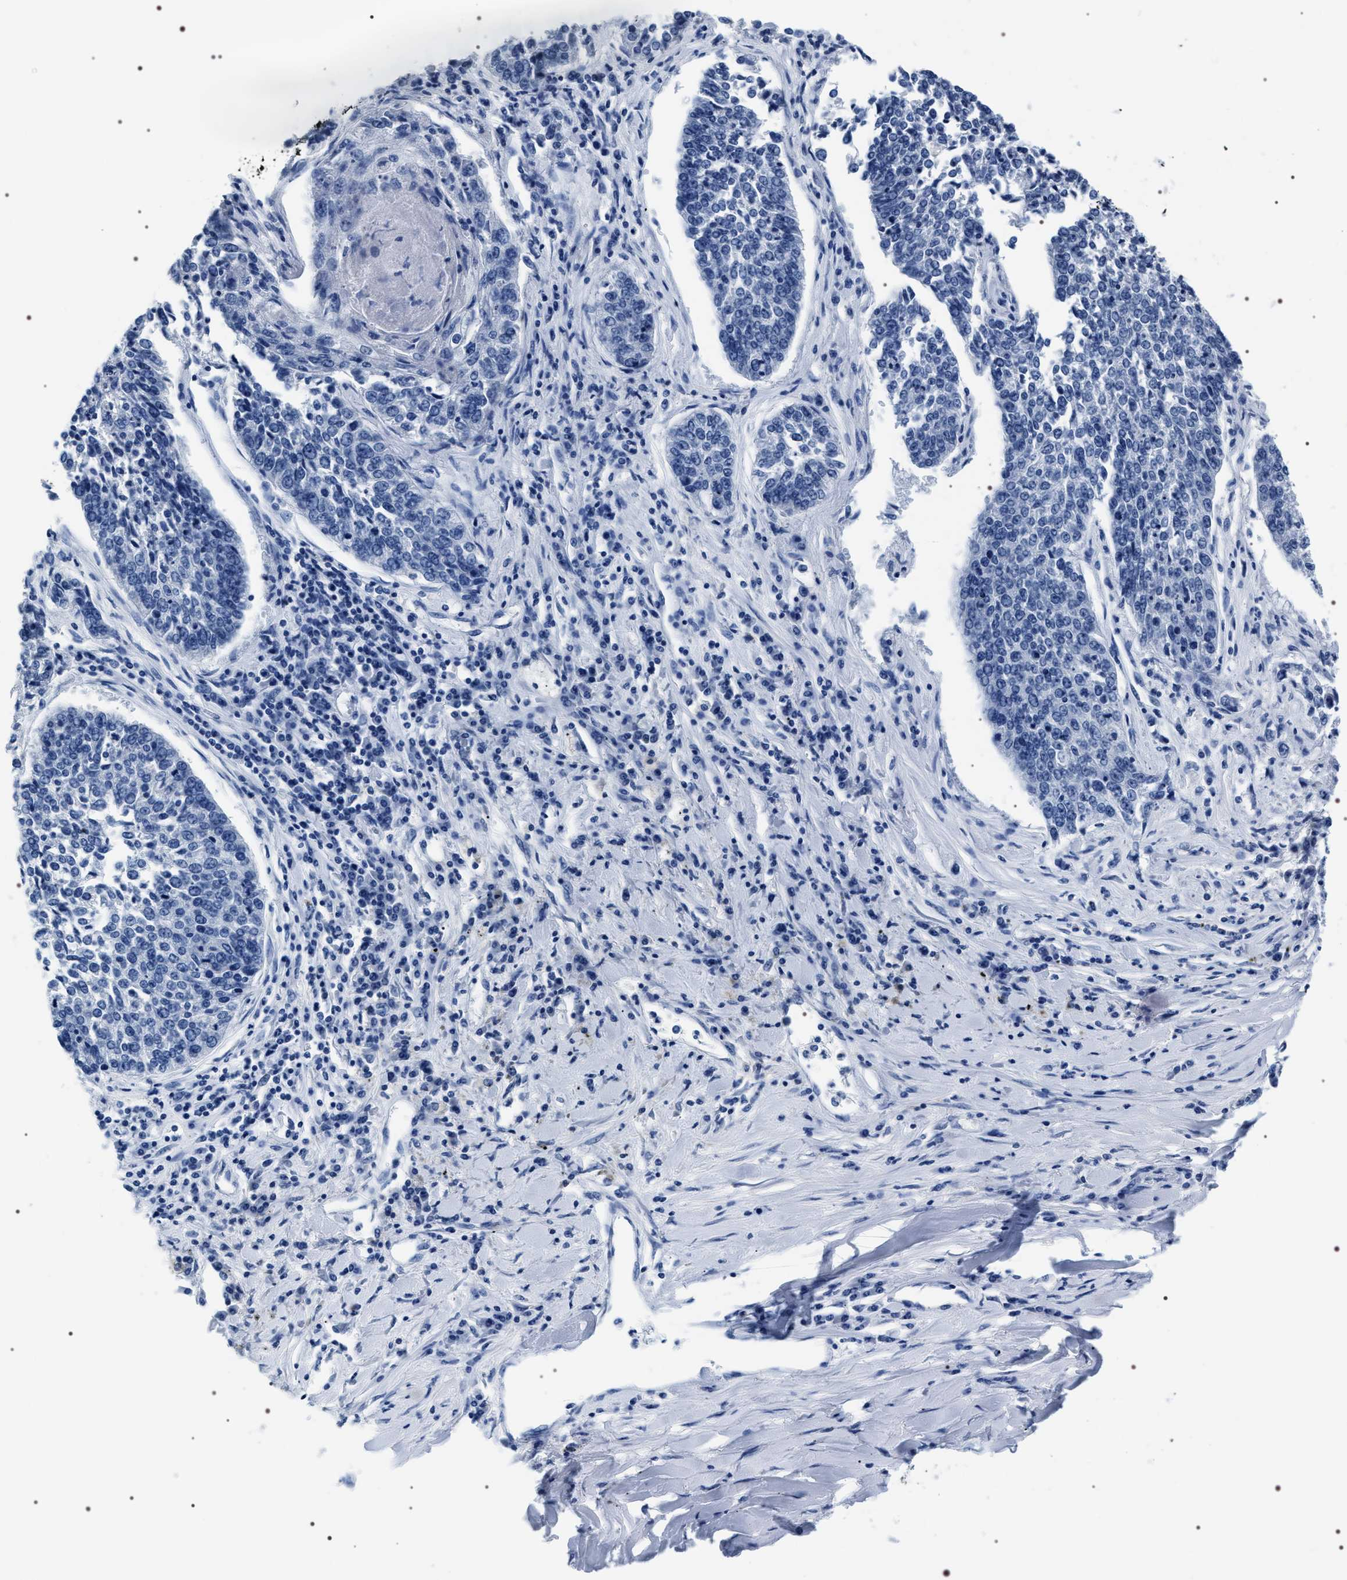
{"staining": {"intensity": "negative", "quantity": "none", "location": "none"}, "tissue": "lung cancer", "cell_type": "Tumor cells", "image_type": "cancer", "snomed": [{"axis": "morphology", "description": "Normal tissue, NOS"}, {"axis": "morphology", "description": "Squamous cell carcinoma, NOS"}, {"axis": "topography", "description": "Cartilage tissue"}, {"axis": "topography", "description": "Bronchus"}, {"axis": "topography", "description": "Lung"}], "caption": "Immunohistochemistry photomicrograph of neoplastic tissue: human lung cancer (squamous cell carcinoma) stained with DAB (3,3'-diaminobenzidine) exhibits no significant protein positivity in tumor cells.", "gene": "ADH4", "patient": {"sex": "female", "age": 49}}